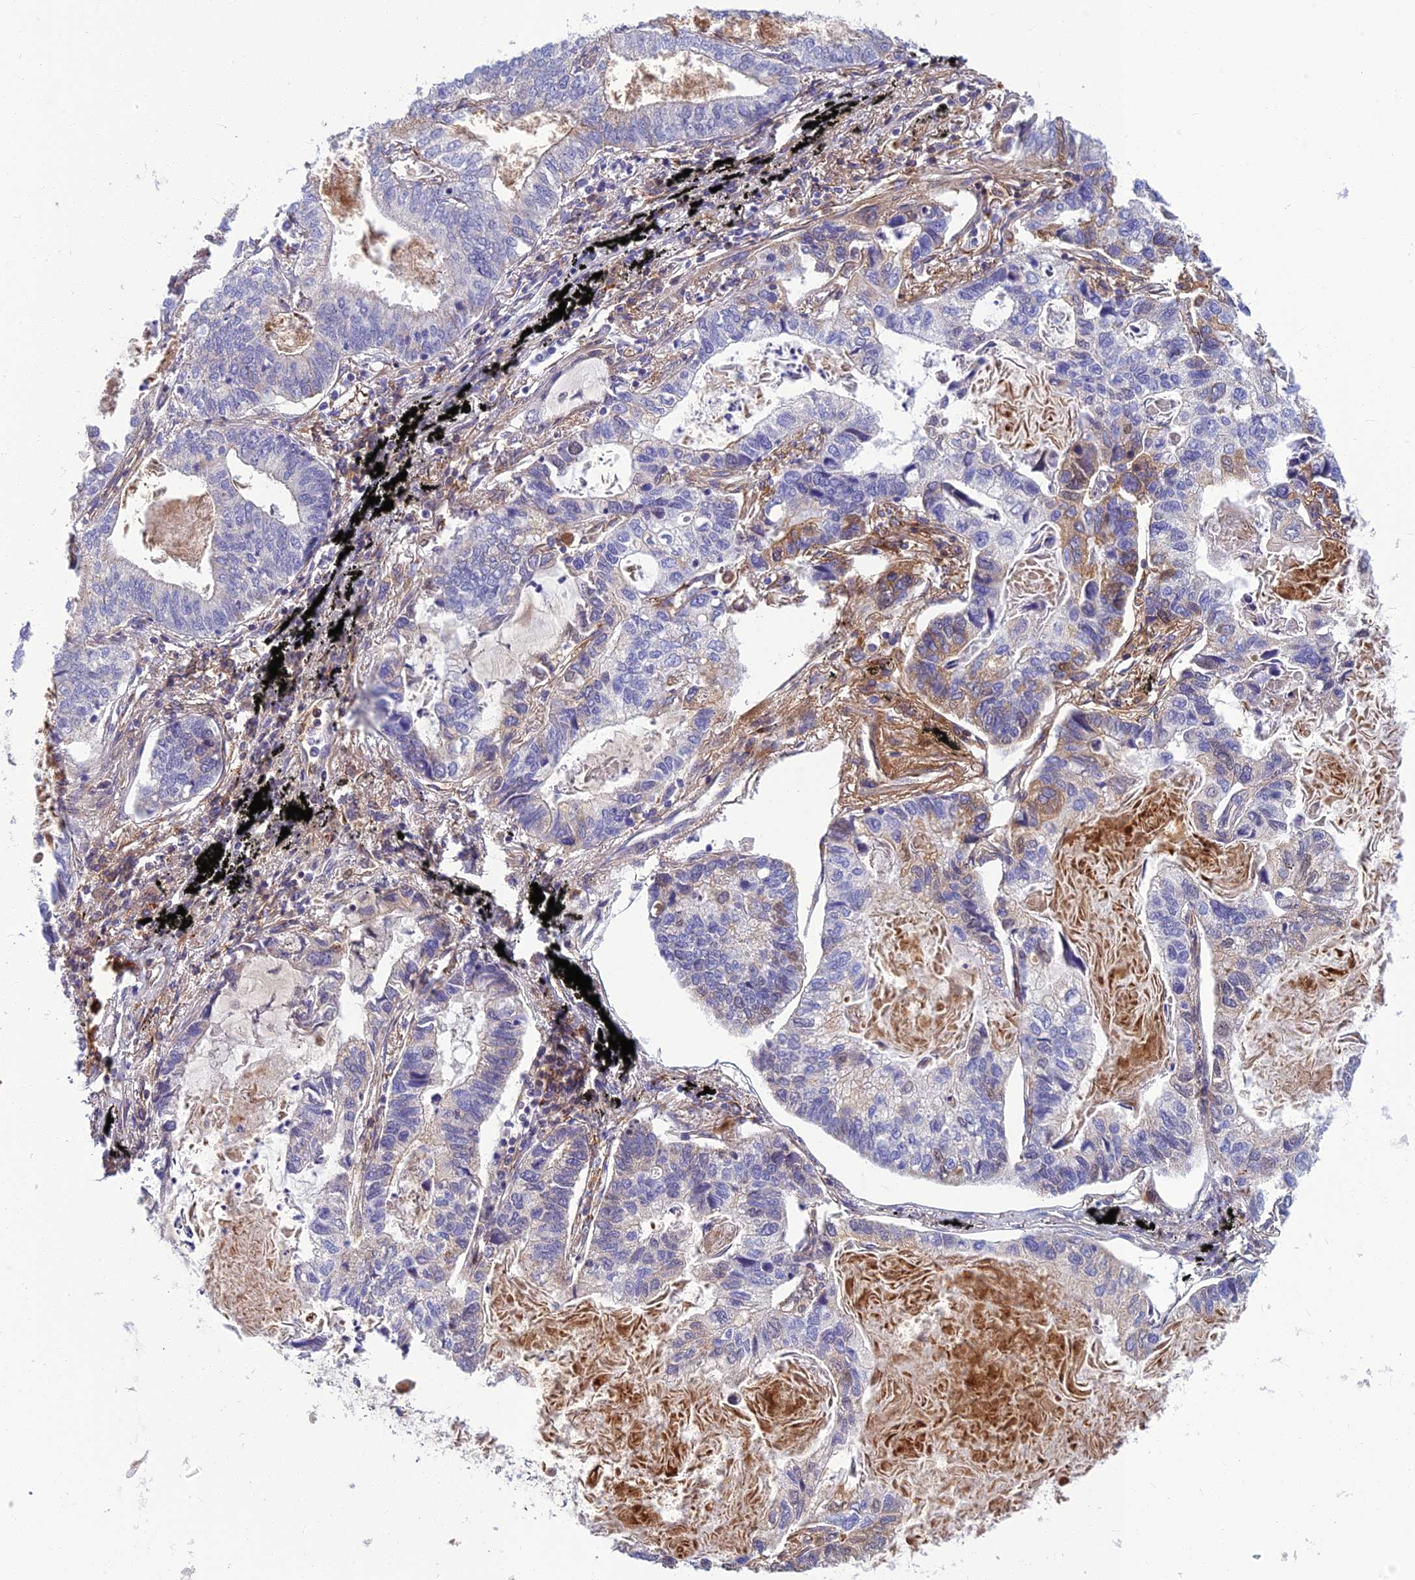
{"staining": {"intensity": "negative", "quantity": "none", "location": "none"}, "tissue": "lung cancer", "cell_type": "Tumor cells", "image_type": "cancer", "snomed": [{"axis": "morphology", "description": "Adenocarcinoma, NOS"}, {"axis": "topography", "description": "Lung"}], "caption": "This is a micrograph of IHC staining of lung cancer (adenocarcinoma), which shows no positivity in tumor cells.", "gene": "CLEC11A", "patient": {"sex": "male", "age": 67}}